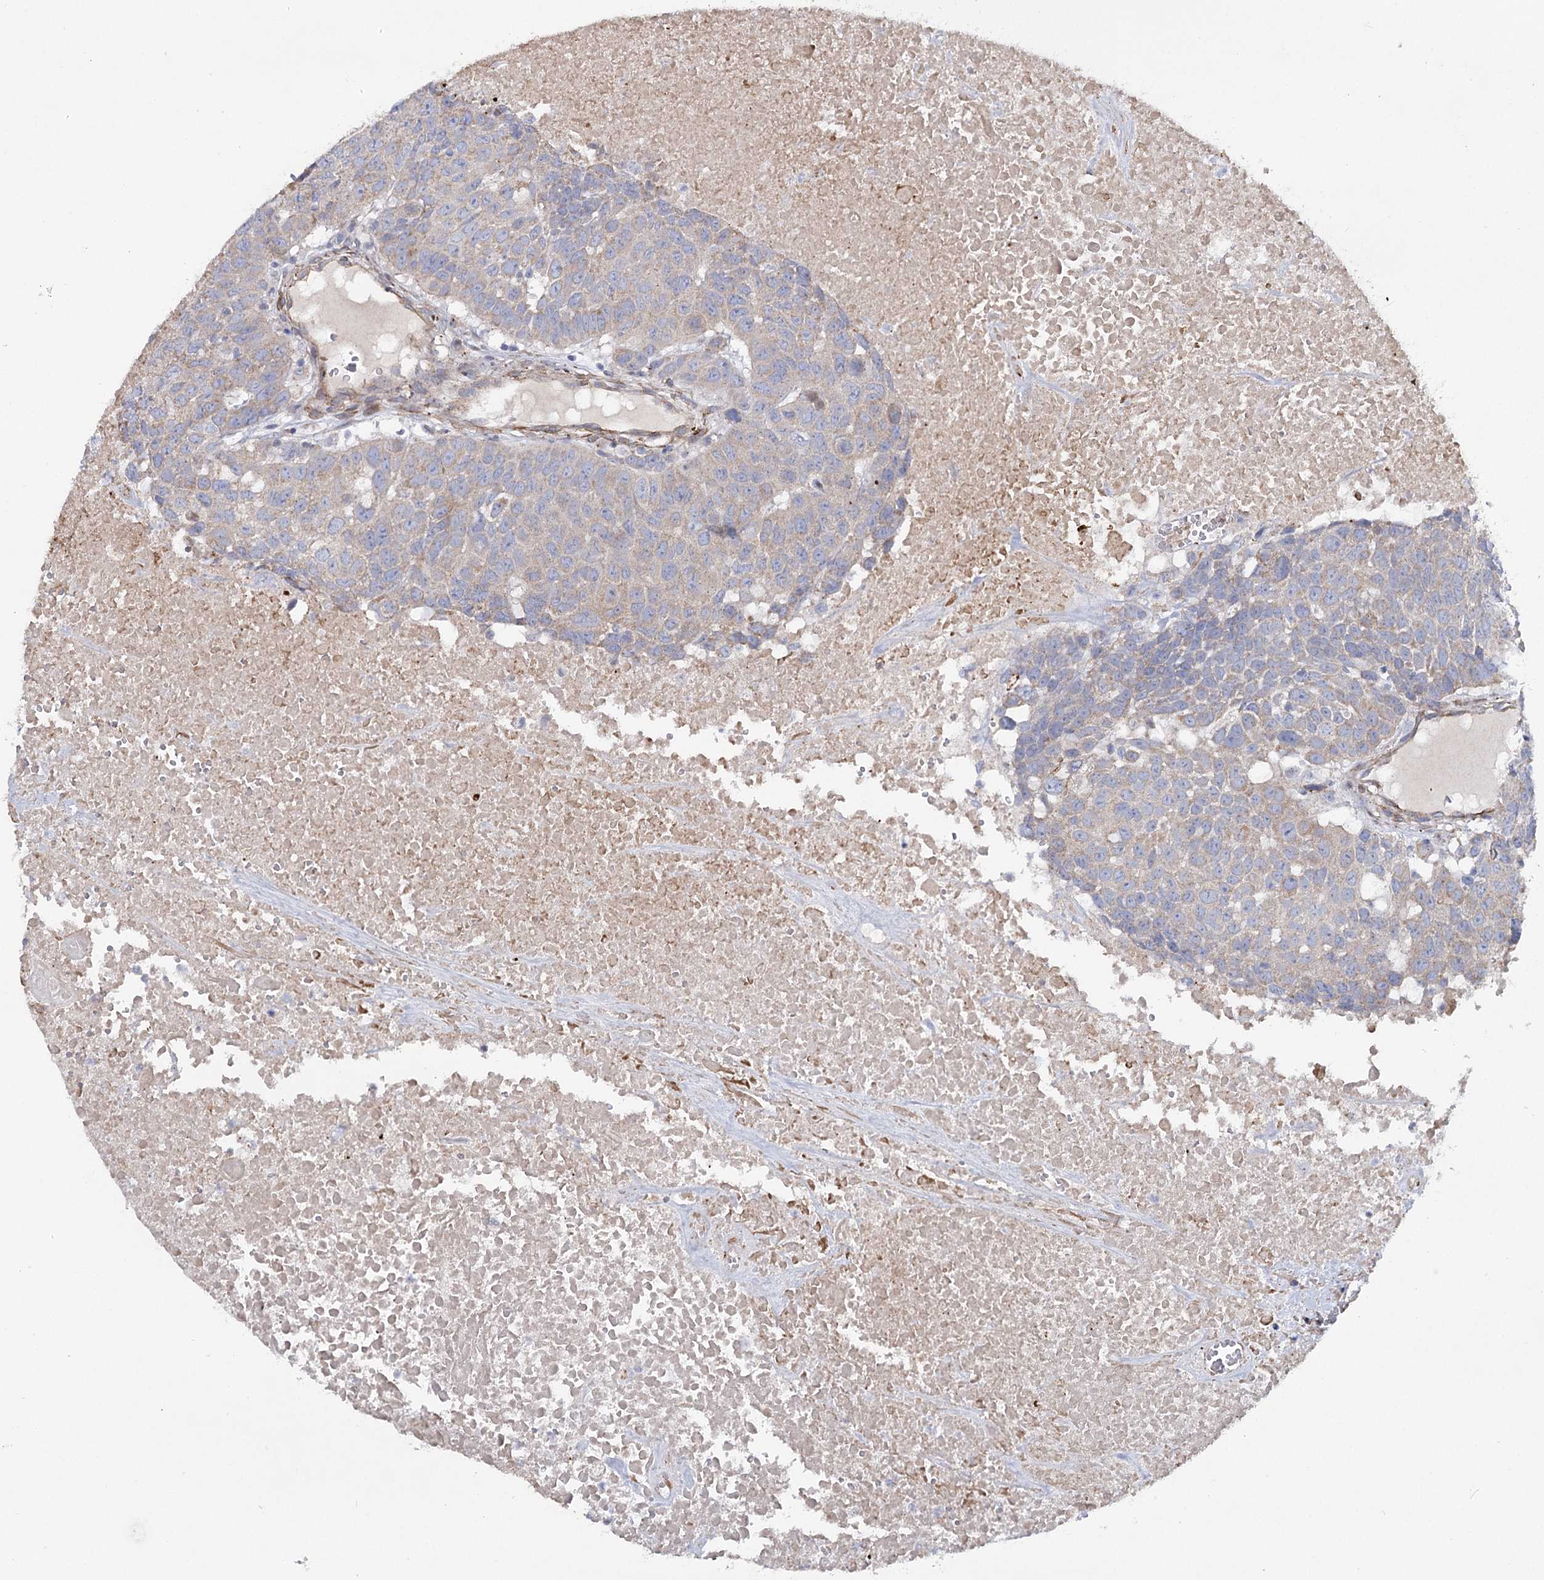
{"staining": {"intensity": "weak", "quantity": "<25%", "location": "cytoplasmic/membranous"}, "tissue": "head and neck cancer", "cell_type": "Tumor cells", "image_type": "cancer", "snomed": [{"axis": "morphology", "description": "Squamous cell carcinoma, NOS"}, {"axis": "topography", "description": "Head-Neck"}], "caption": "High power microscopy micrograph of an IHC micrograph of head and neck squamous cell carcinoma, revealing no significant positivity in tumor cells.", "gene": "TMEM164", "patient": {"sex": "male", "age": 66}}